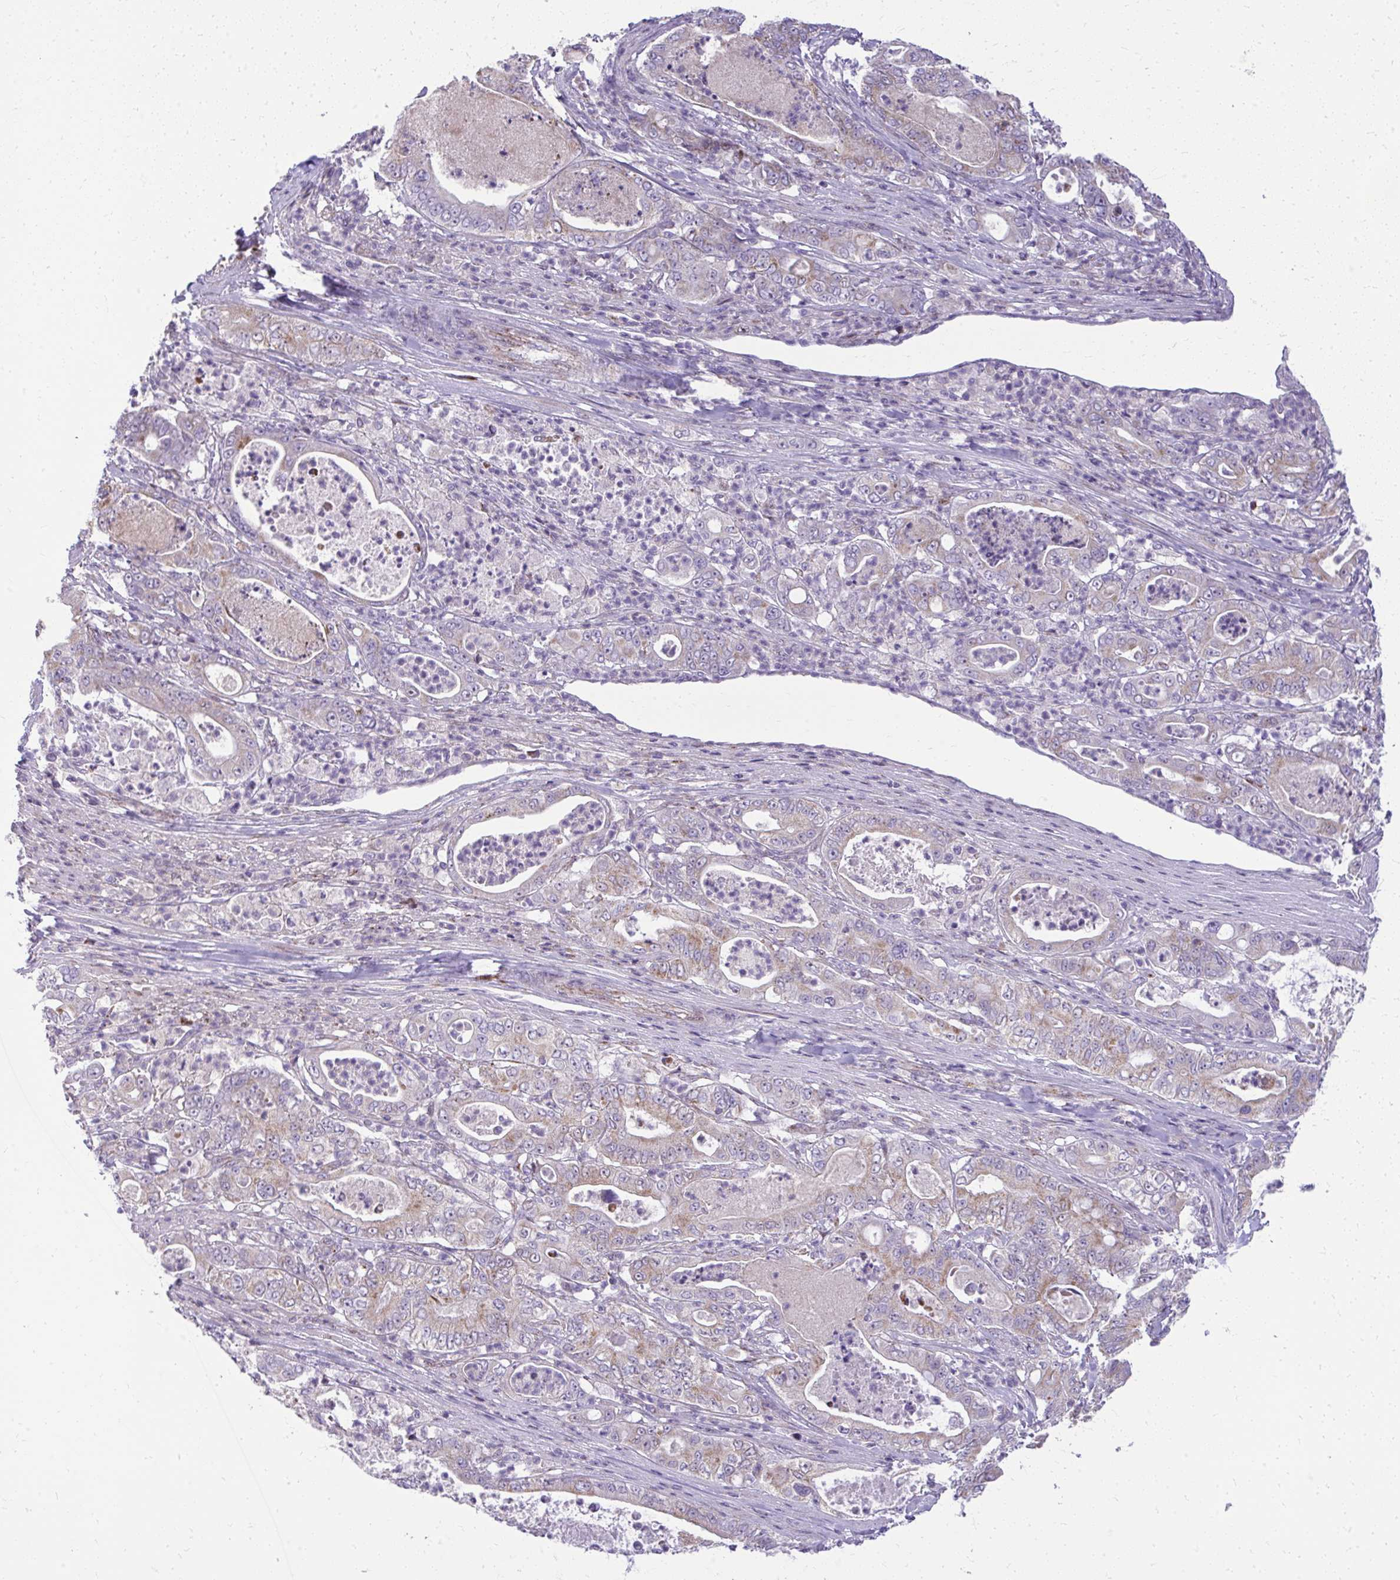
{"staining": {"intensity": "weak", "quantity": "<25%", "location": "cytoplasmic/membranous"}, "tissue": "pancreatic cancer", "cell_type": "Tumor cells", "image_type": "cancer", "snomed": [{"axis": "morphology", "description": "Adenocarcinoma, NOS"}, {"axis": "topography", "description": "Pancreas"}], "caption": "This is an IHC image of pancreatic cancer. There is no positivity in tumor cells.", "gene": "GPRIN3", "patient": {"sex": "male", "age": 71}}